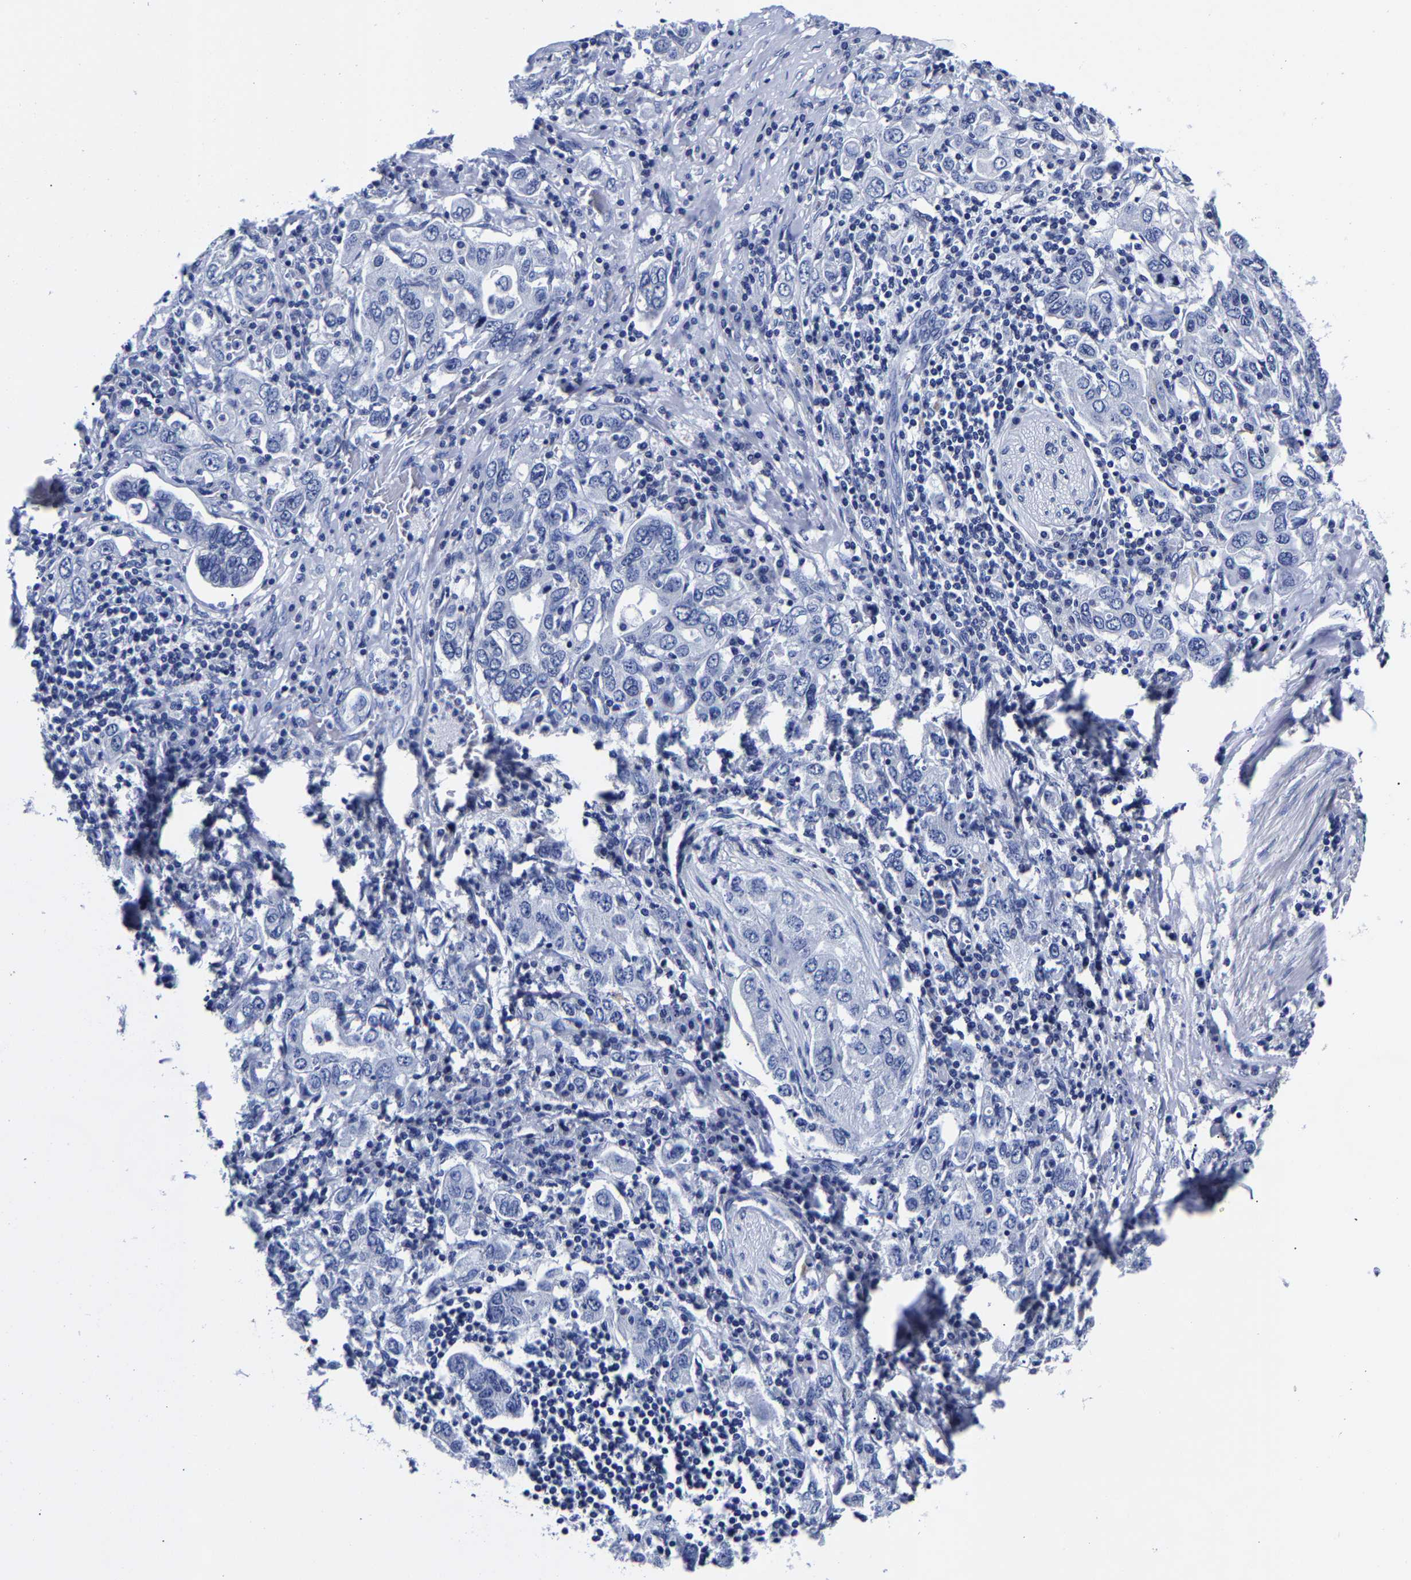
{"staining": {"intensity": "negative", "quantity": "none", "location": "none"}, "tissue": "stomach cancer", "cell_type": "Tumor cells", "image_type": "cancer", "snomed": [{"axis": "morphology", "description": "Adenocarcinoma, NOS"}, {"axis": "topography", "description": "Stomach, upper"}], "caption": "Immunohistochemical staining of stomach adenocarcinoma displays no significant positivity in tumor cells.", "gene": "CPA2", "patient": {"sex": "male", "age": 62}}